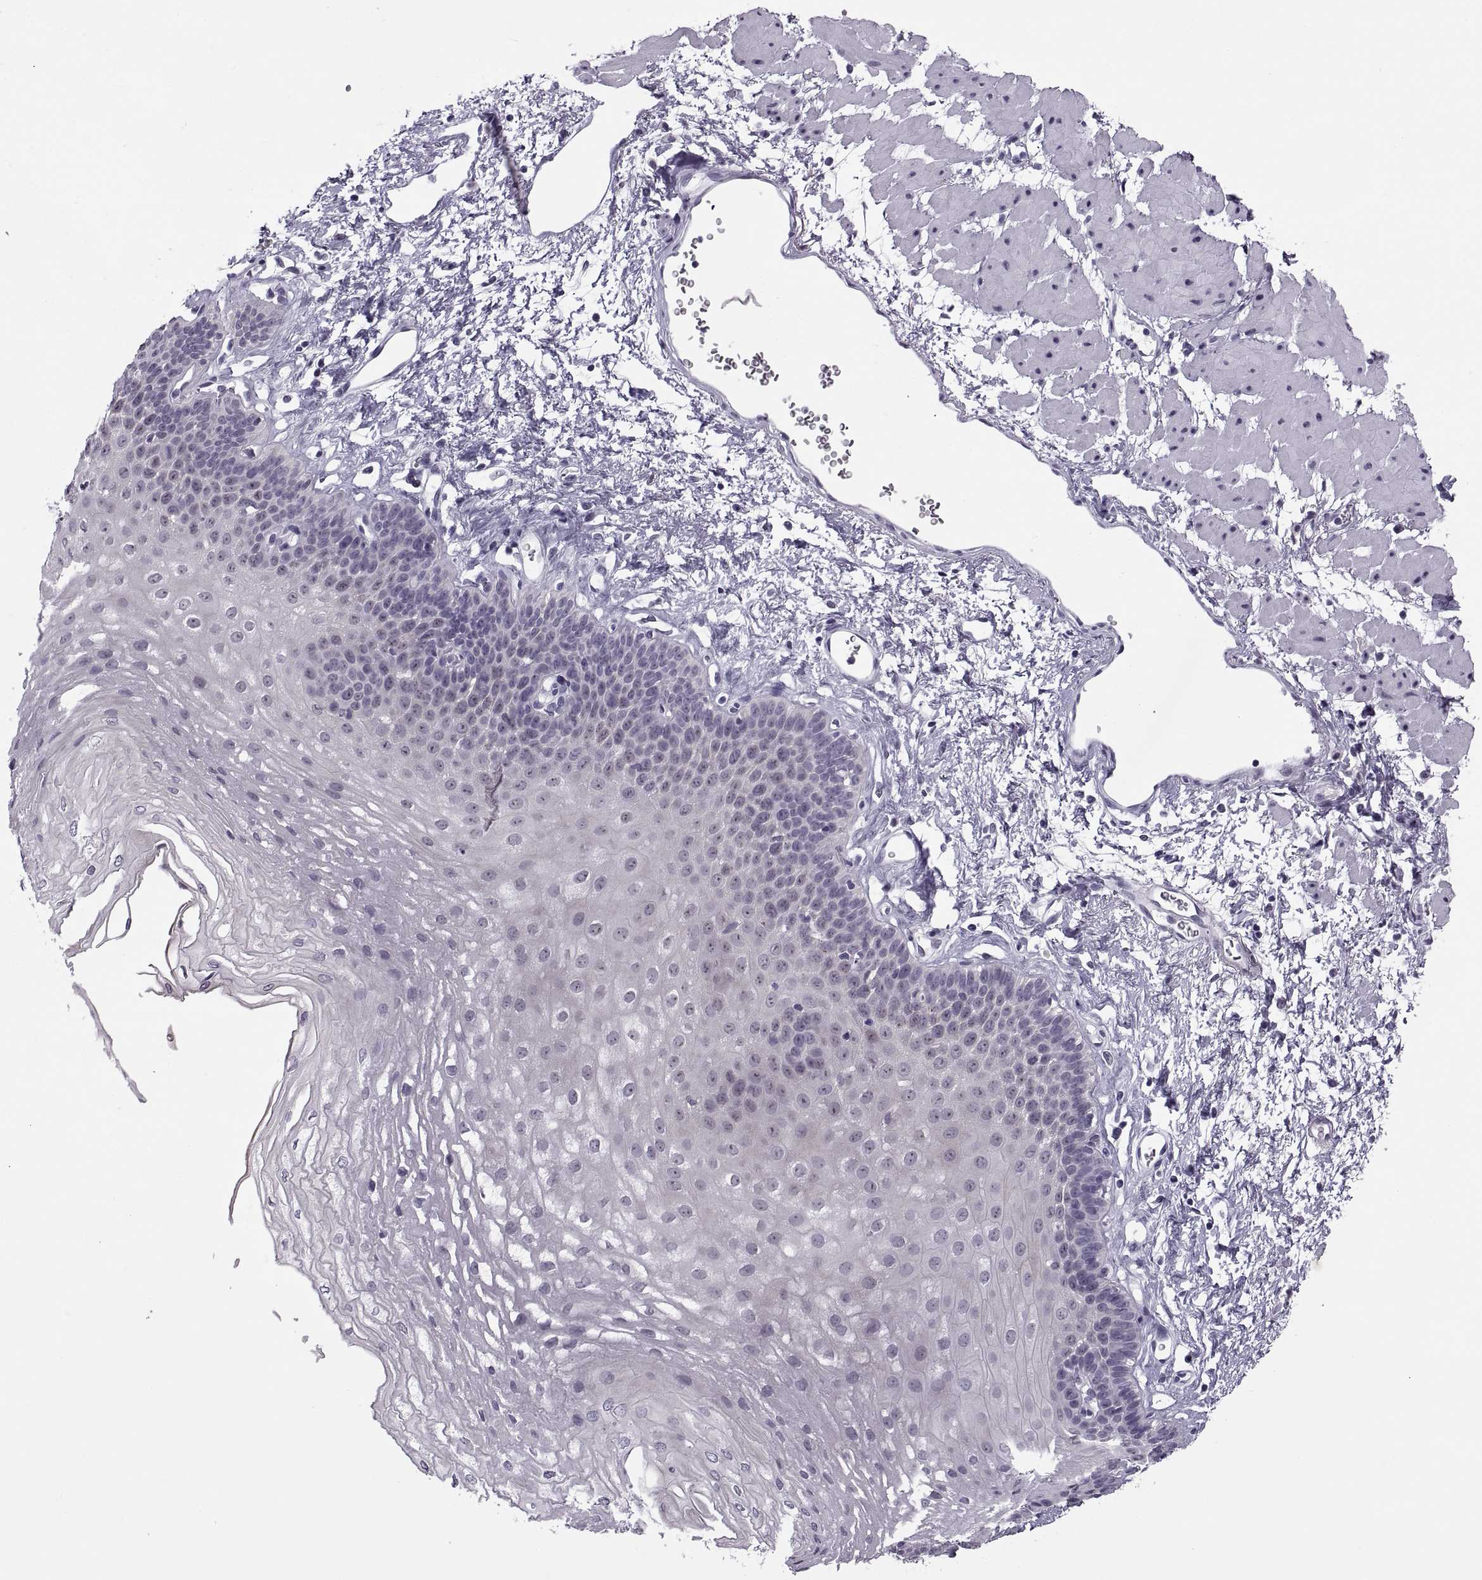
{"staining": {"intensity": "negative", "quantity": "none", "location": "none"}, "tissue": "esophagus", "cell_type": "Squamous epithelial cells", "image_type": "normal", "snomed": [{"axis": "morphology", "description": "Normal tissue, NOS"}, {"axis": "topography", "description": "Esophagus"}], "caption": "The micrograph shows no significant staining in squamous epithelial cells of esophagus.", "gene": "TBC1D3B", "patient": {"sex": "female", "age": 62}}